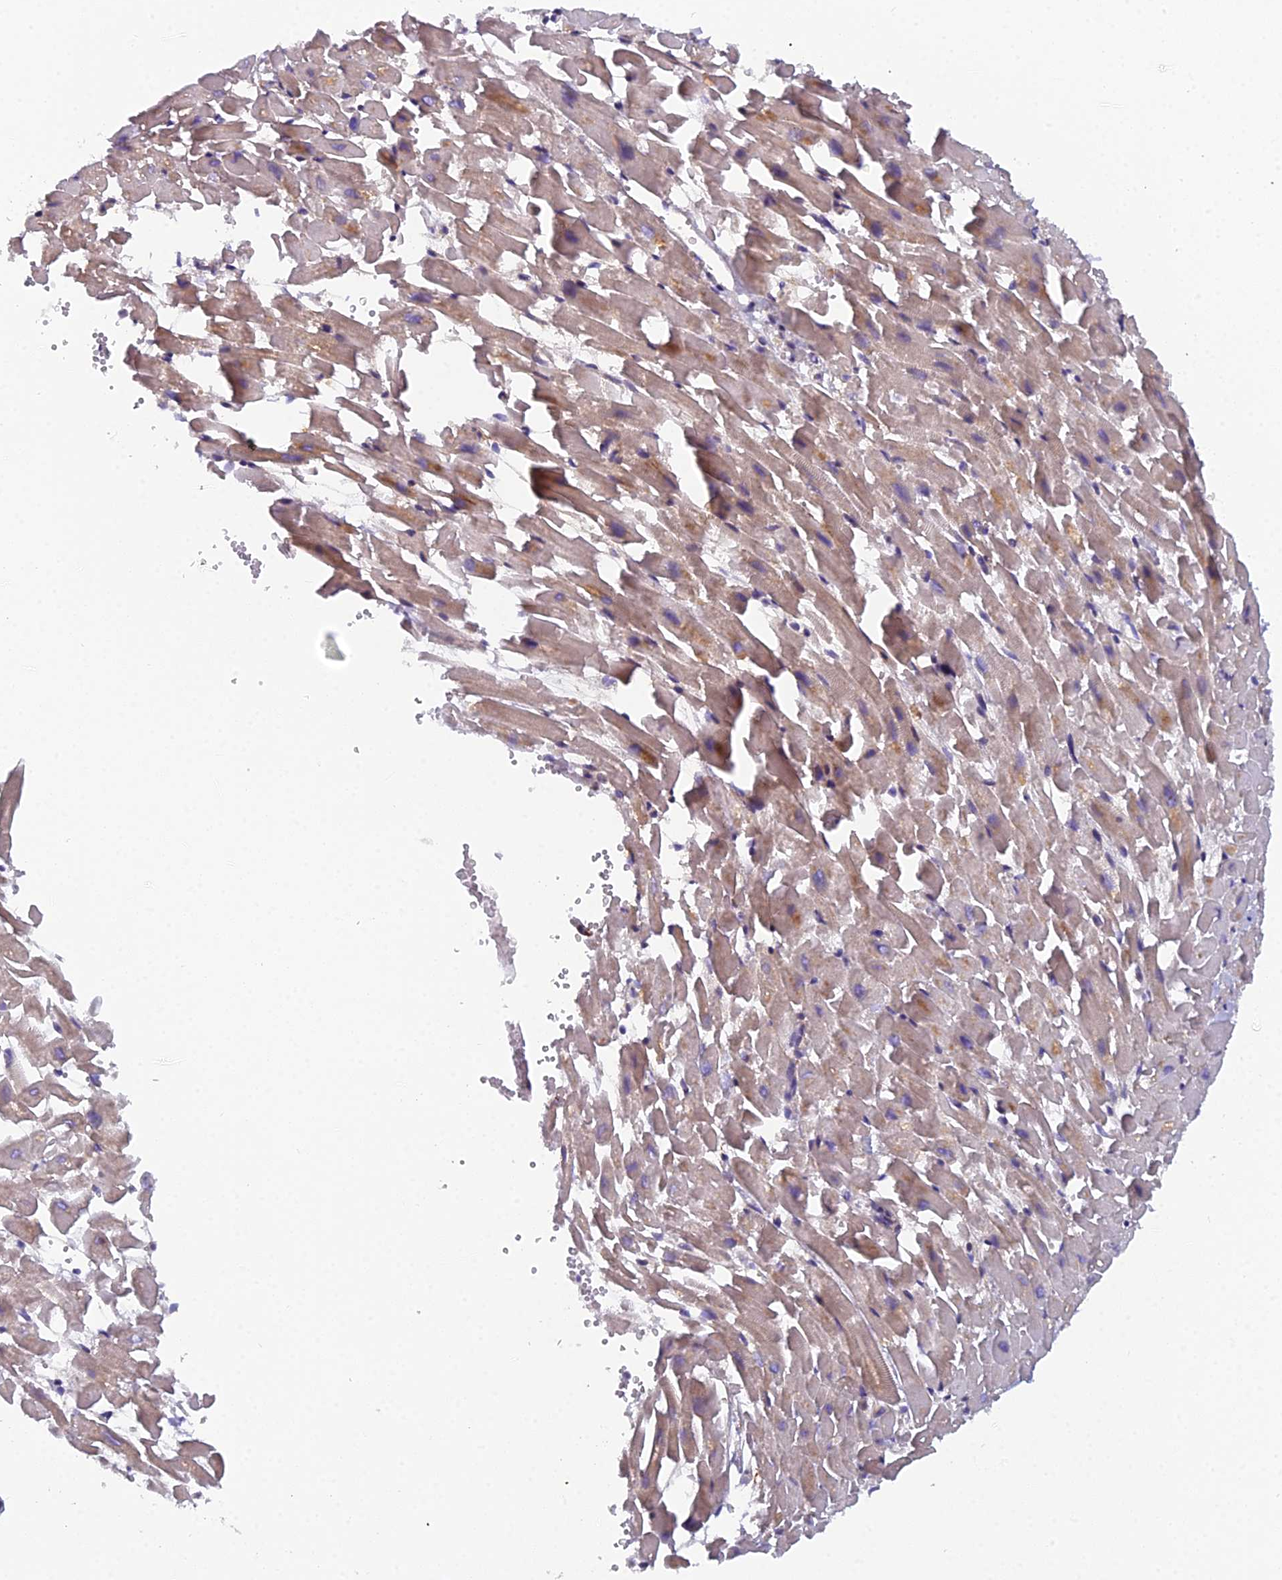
{"staining": {"intensity": "weak", "quantity": "25%-75%", "location": "cytoplasmic/membranous"}, "tissue": "heart muscle", "cell_type": "Cardiomyocytes", "image_type": "normal", "snomed": [{"axis": "morphology", "description": "Normal tissue, NOS"}, {"axis": "topography", "description": "Heart"}], "caption": "Cardiomyocytes show low levels of weak cytoplasmic/membranous positivity in about 25%-75% of cells in normal heart muscle. Nuclei are stained in blue.", "gene": "XKR9", "patient": {"sex": "female", "age": 64}}